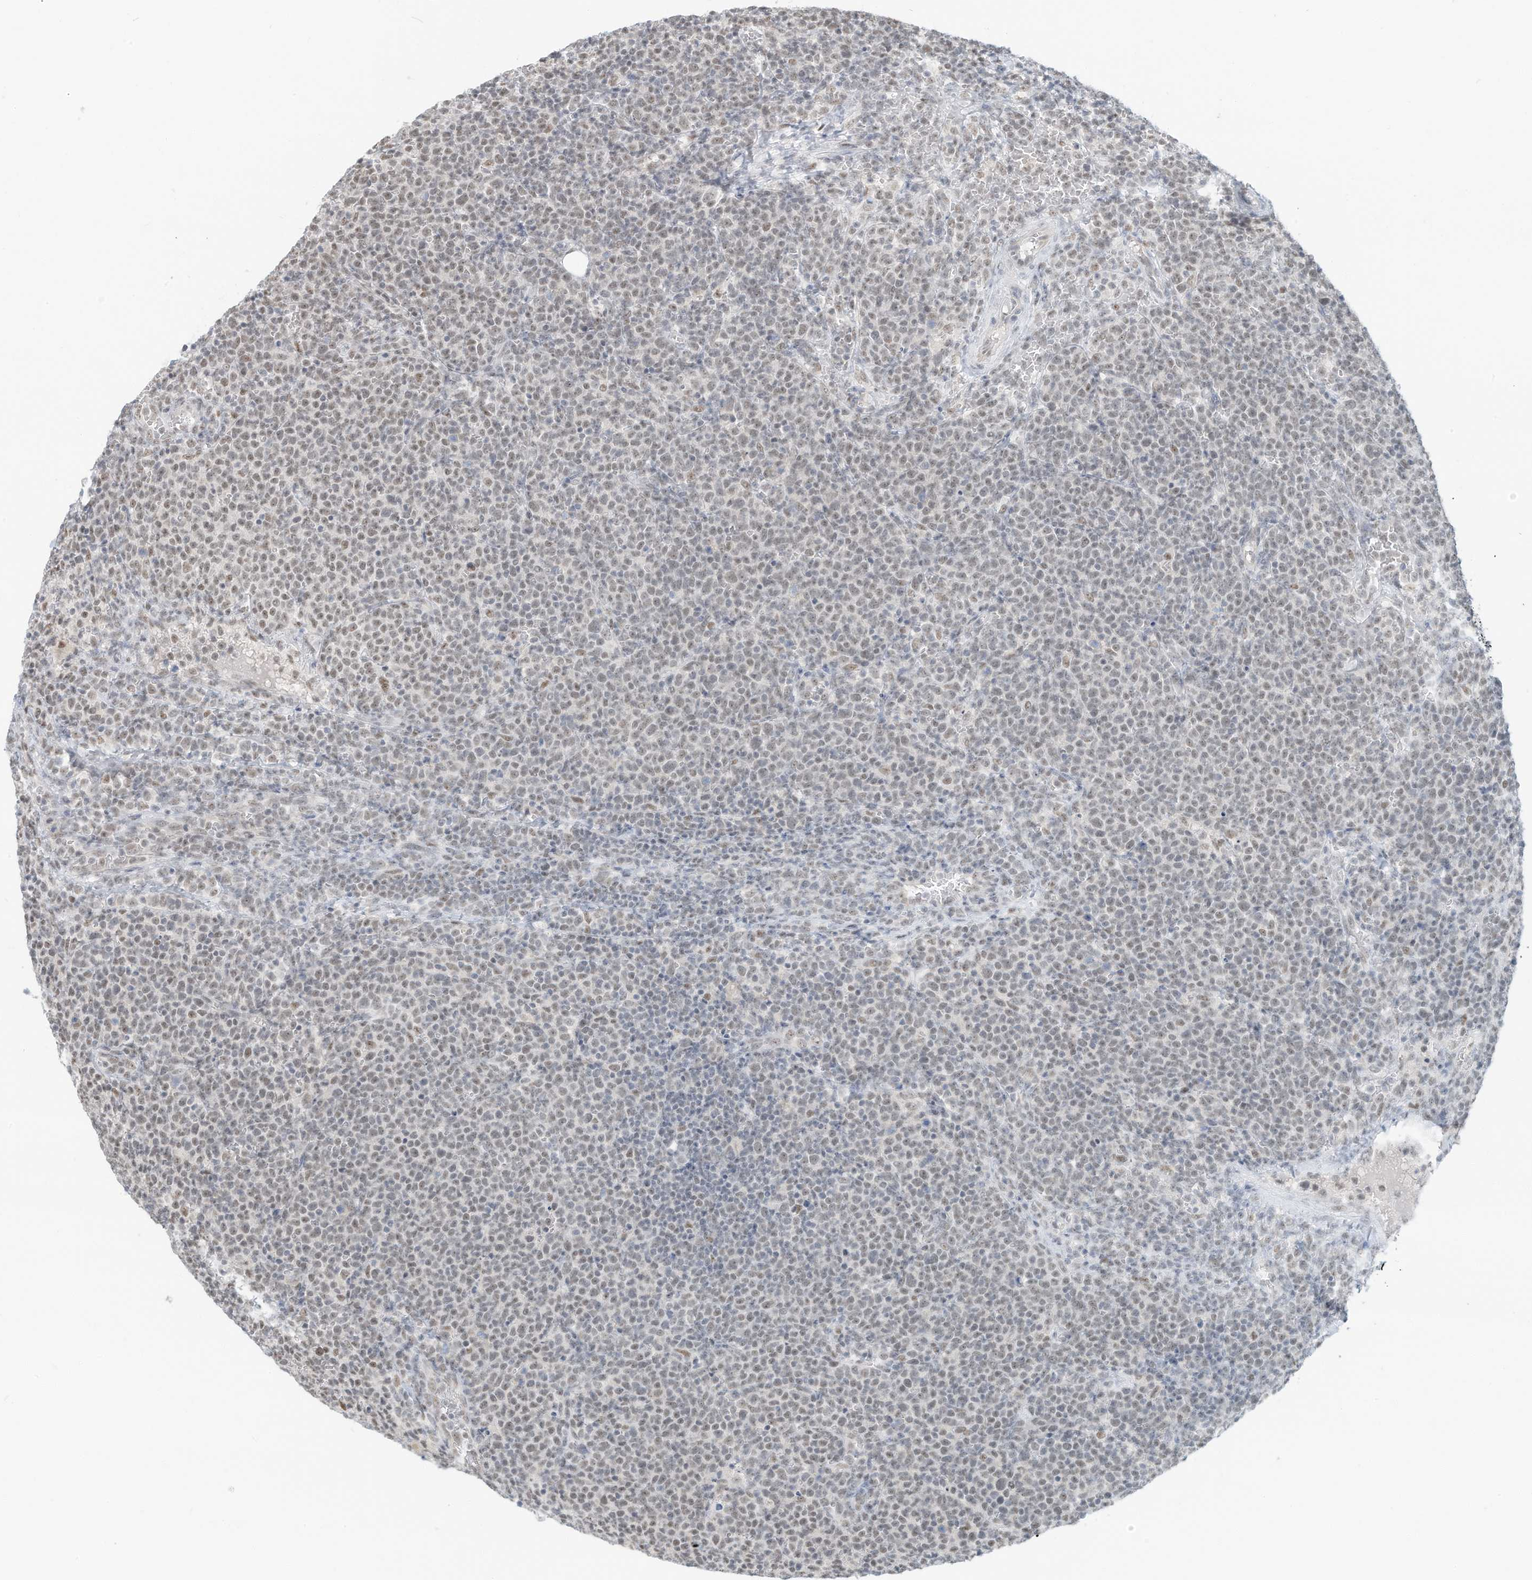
{"staining": {"intensity": "weak", "quantity": "25%-75%", "location": "nuclear"}, "tissue": "lymphoma", "cell_type": "Tumor cells", "image_type": "cancer", "snomed": [{"axis": "morphology", "description": "Malignant lymphoma, non-Hodgkin's type, High grade"}, {"axis": "topography", "description": "Lymph node"}], "caption": "About 25%-75% of tumor cells in malignant lymphoma, non-Hodgkin's type (high-grade) demonstrate weak nuclear protein expression as visualized by brown immunohistochemical staining.", "gene": "PGC", "patient": {"sex": "male", "age": 61}}